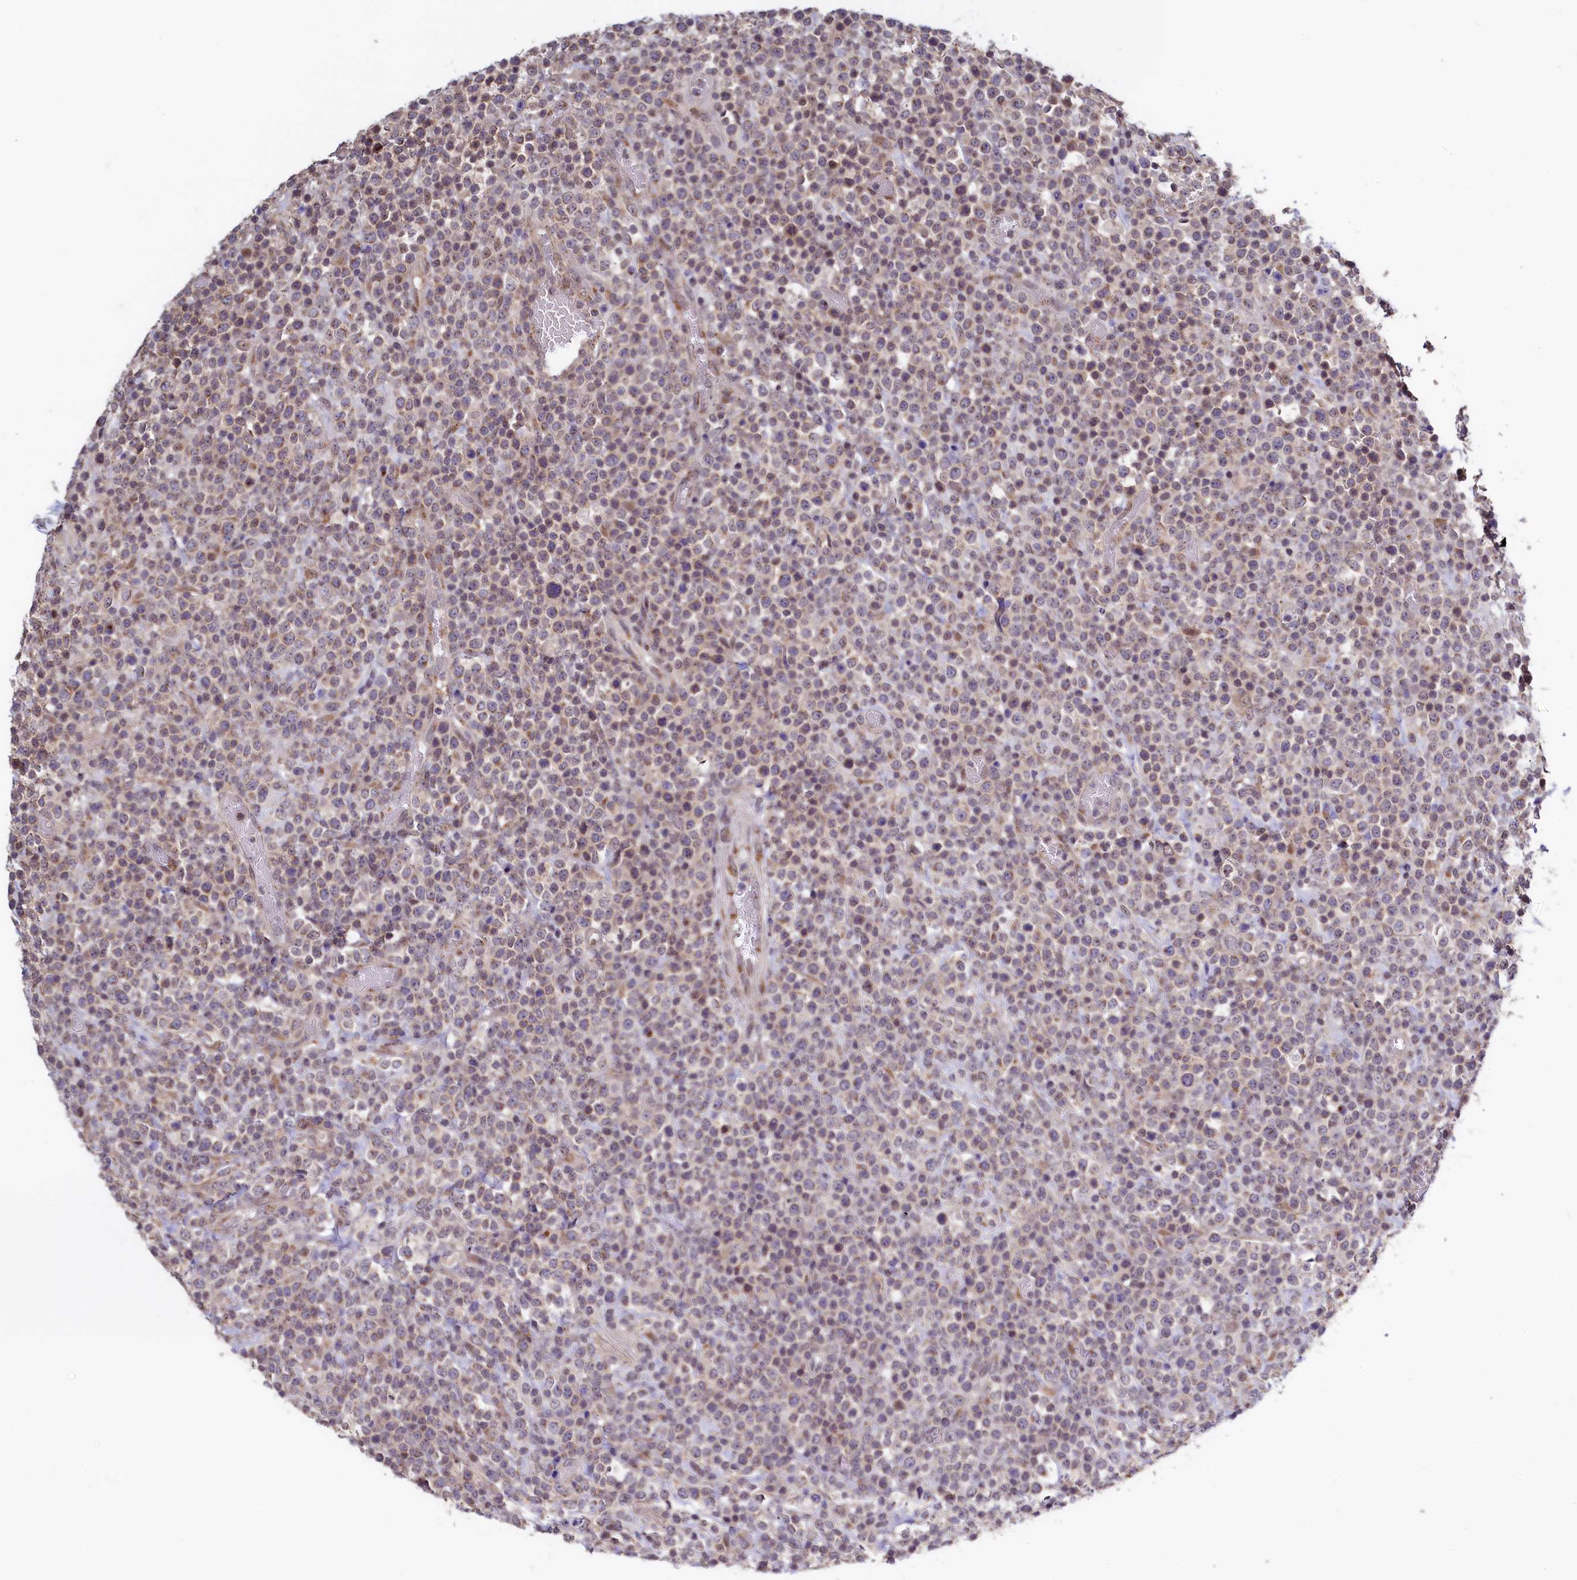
{"staining": {"intensity": "weak", "quantity": ">75%", "location": "cytoplasmic/membranous"}, "tissue": "lymphoma", "cell_type": "Tumor cells", "image_type": "cancer", "snomed": [{"axis": "morphology", "description": "Malignant lymphoma, non-Hodgkin's type, High grade"}, {"axis": "topography", "description": "Colon"}], "caption": "An IHC photomicrograph of neoplastic tissue is shown. Protein staining in brown highlights weak cytoplasmic/membranous positivity in lymphoma within tumor cells.", "gene": "SEC24C", "patient": {"sex": "female", "age": 53}}